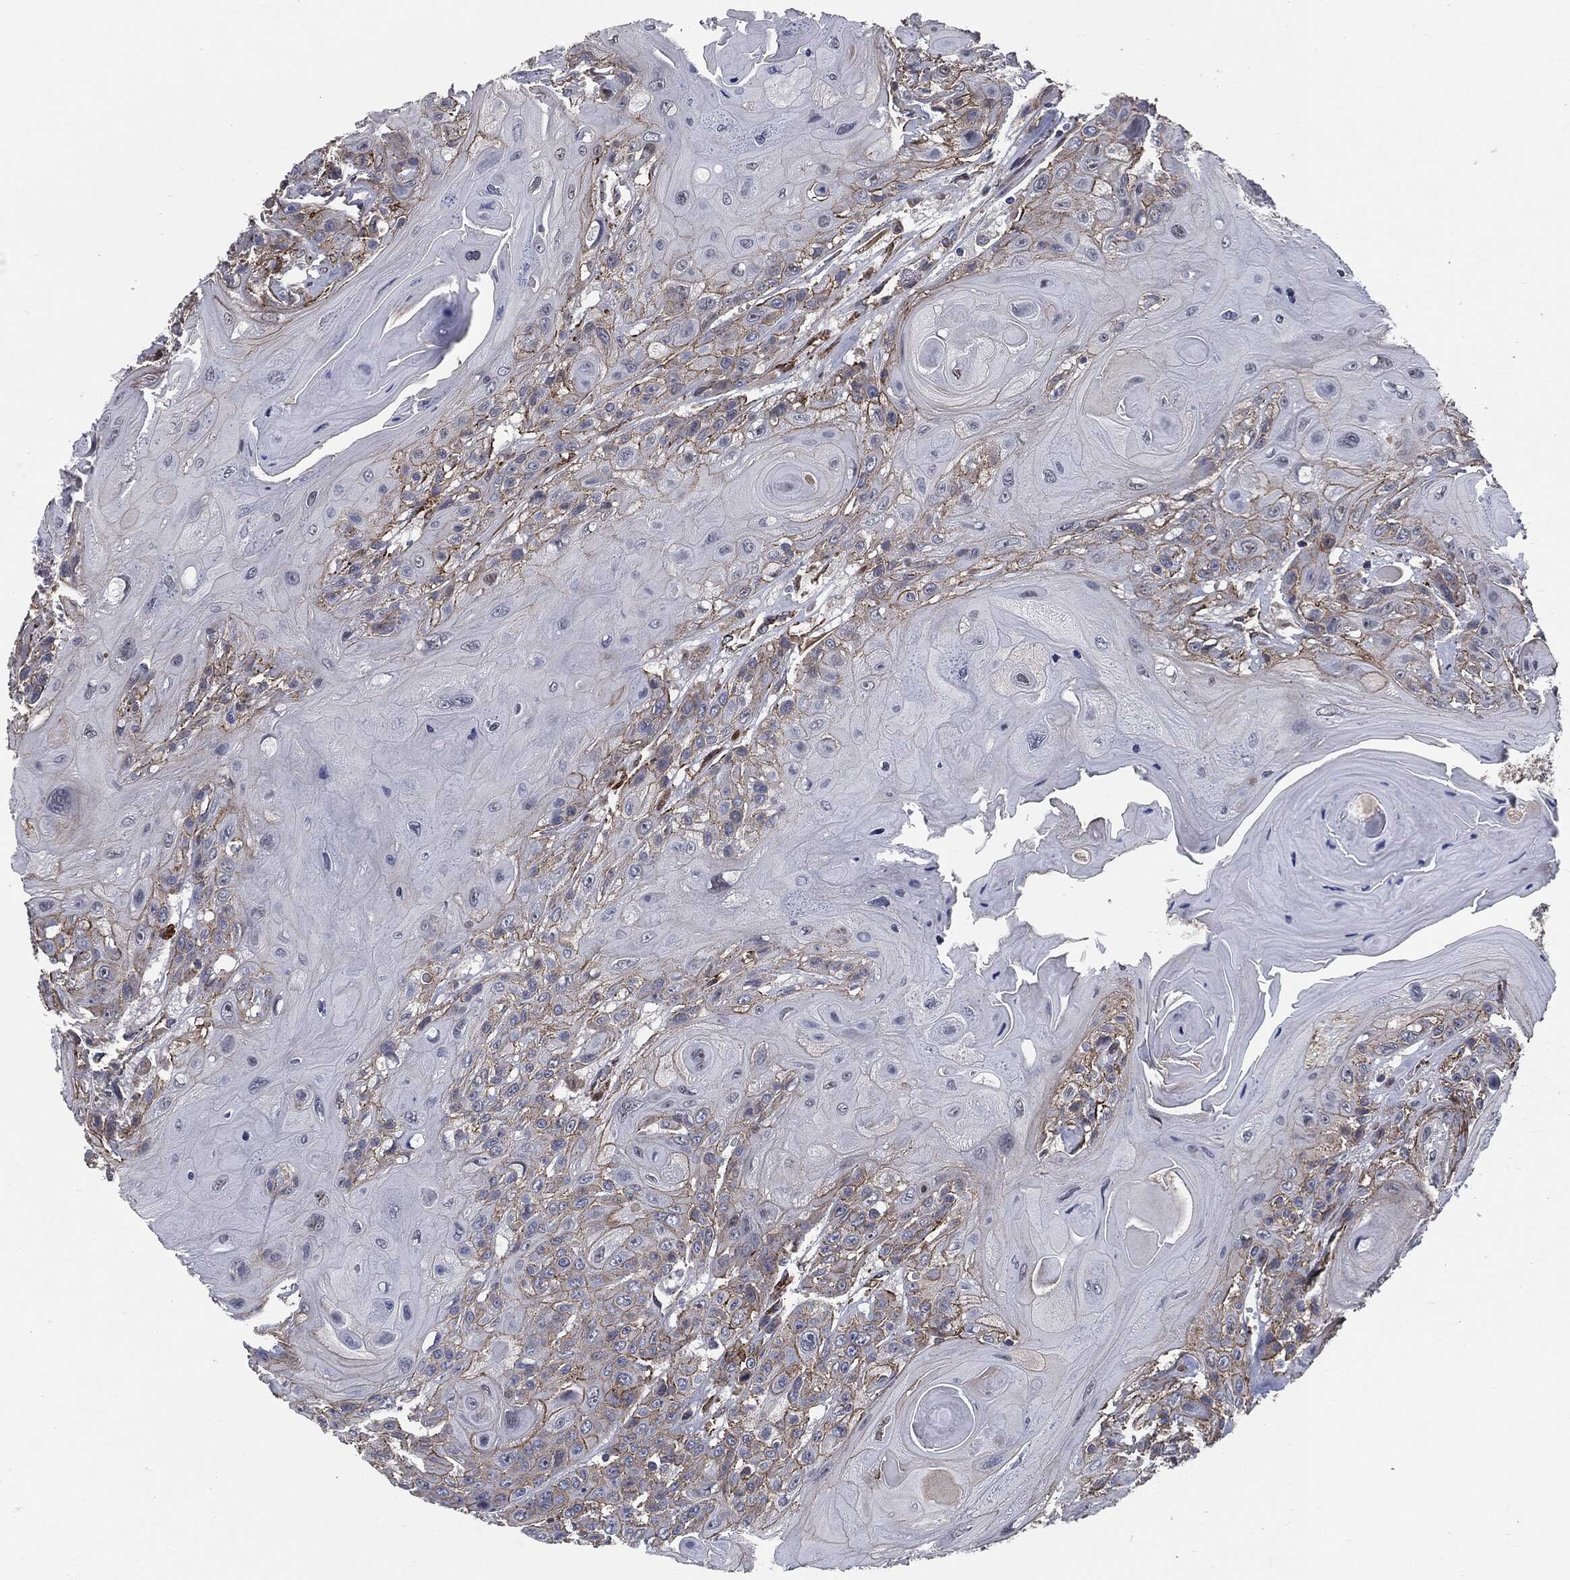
{"staining": {"intensity": "moderate", "quantity": "<25%", "location": "cytoplasmic/membranous"}, "tissue": "head and neck cancer", "cell_type": "Tumor cells", "image_type": "cancer", "snomed": [{"axis": "morphology", "description": "Squamous cell carcinoma, NOS"}, {"axis": "topography", "description": "Head-Neck"}], "caption": "About <25% of tumor cells in human head and neck squamous cell carcinoma demonstrate moderate cytoplasmic/membranous protein positivity as visualized by brown immunohistochemical staining.", "gene": "SVIL", "patient": {"sex": "female", "age": 59}}